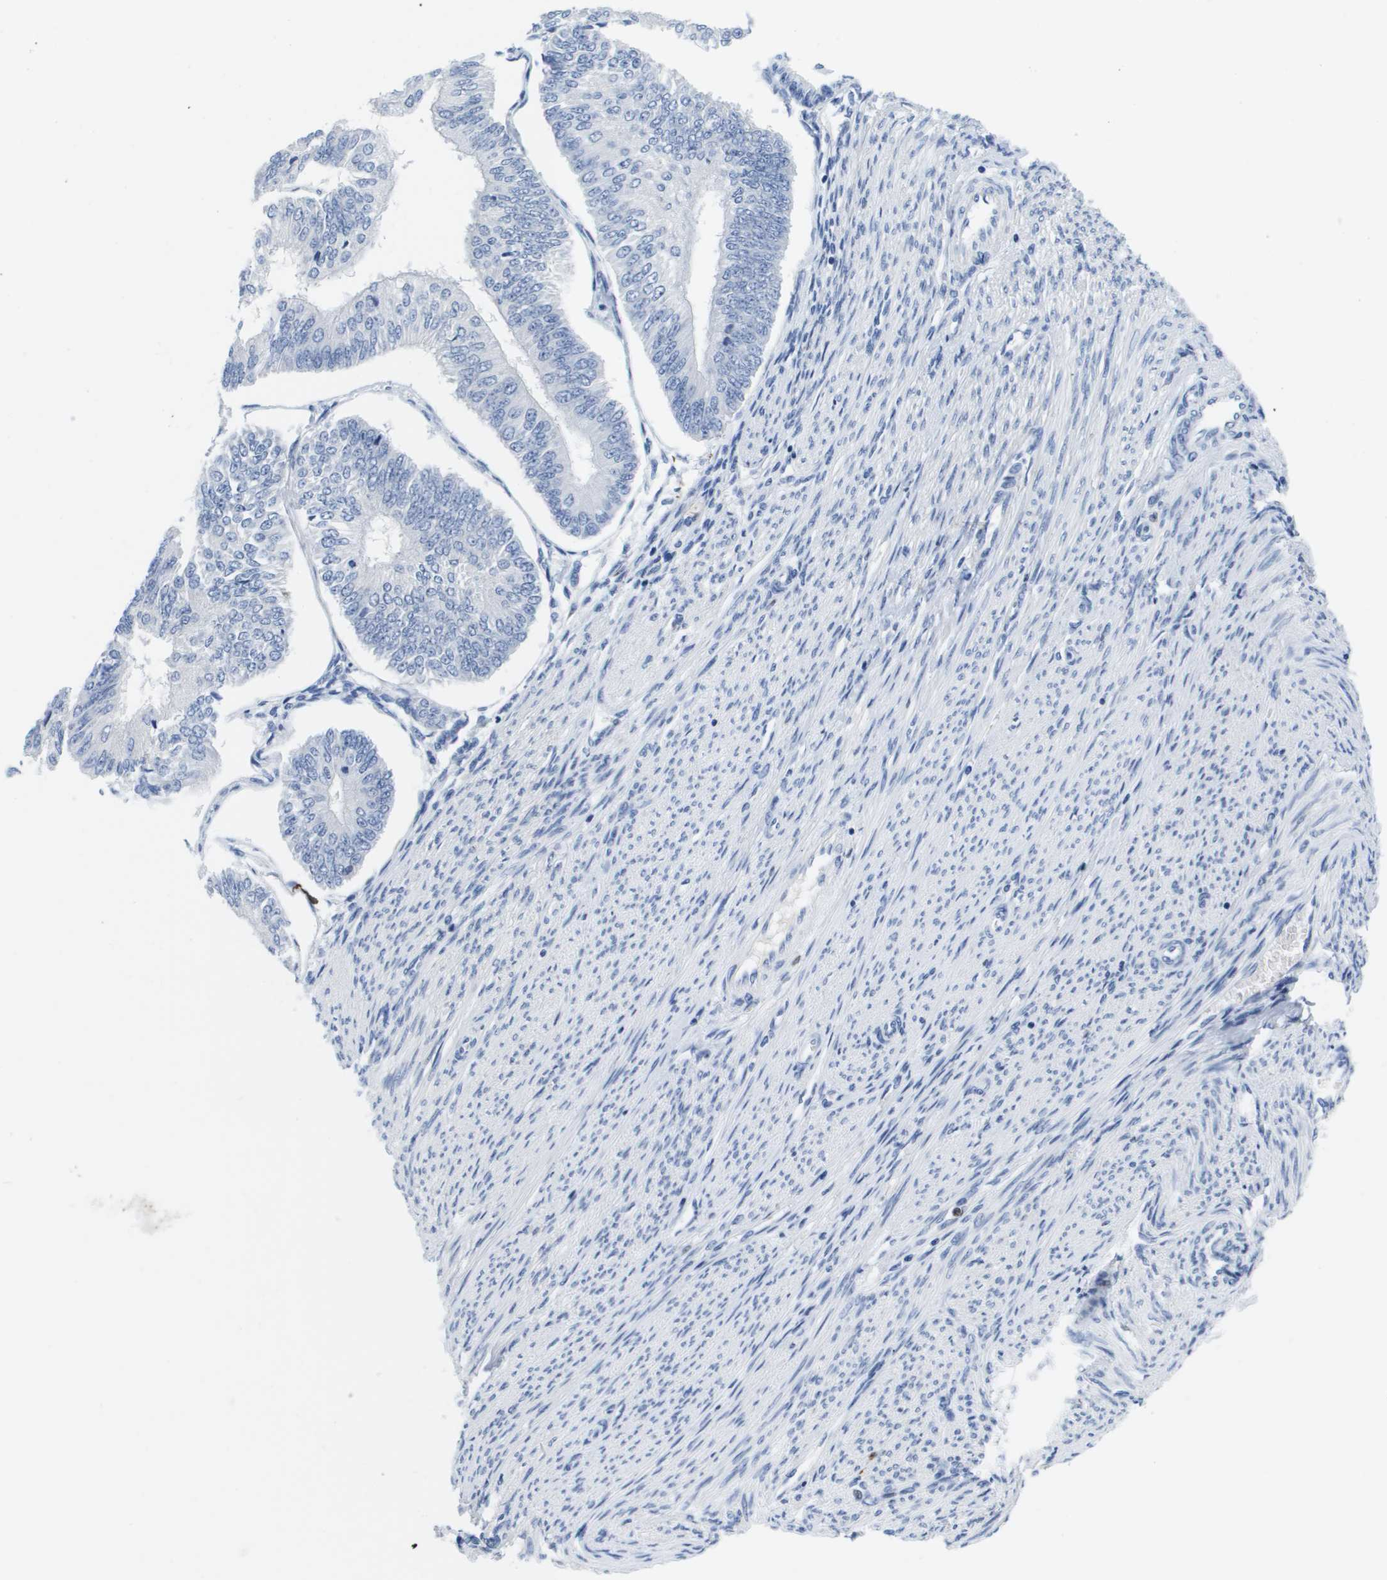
{"staining": {"intensity": "negative", "quantity": "none", "location": "none"}, "tissue": "endometrial cancer", "cell_type": "Tumor cells", "image_type": "cancer", "snomed": [{"axis": "morphology", "description": "Adenocarcinoma, NOS"}, {"axis": "topography", "description": "Endometrium"}], "caption": "The histopathology image reveals no significant staining in tumor cells of endometrial cancer (adenocarcinoma). Brightfield microscopy of IHC stained with DAB (3,3'-diaminobenzidine) (brown) and hematoxylin (blue), captured at high magnification.", "gene": "HMOX1", "patient": {"sex": "female", "age": 58}}